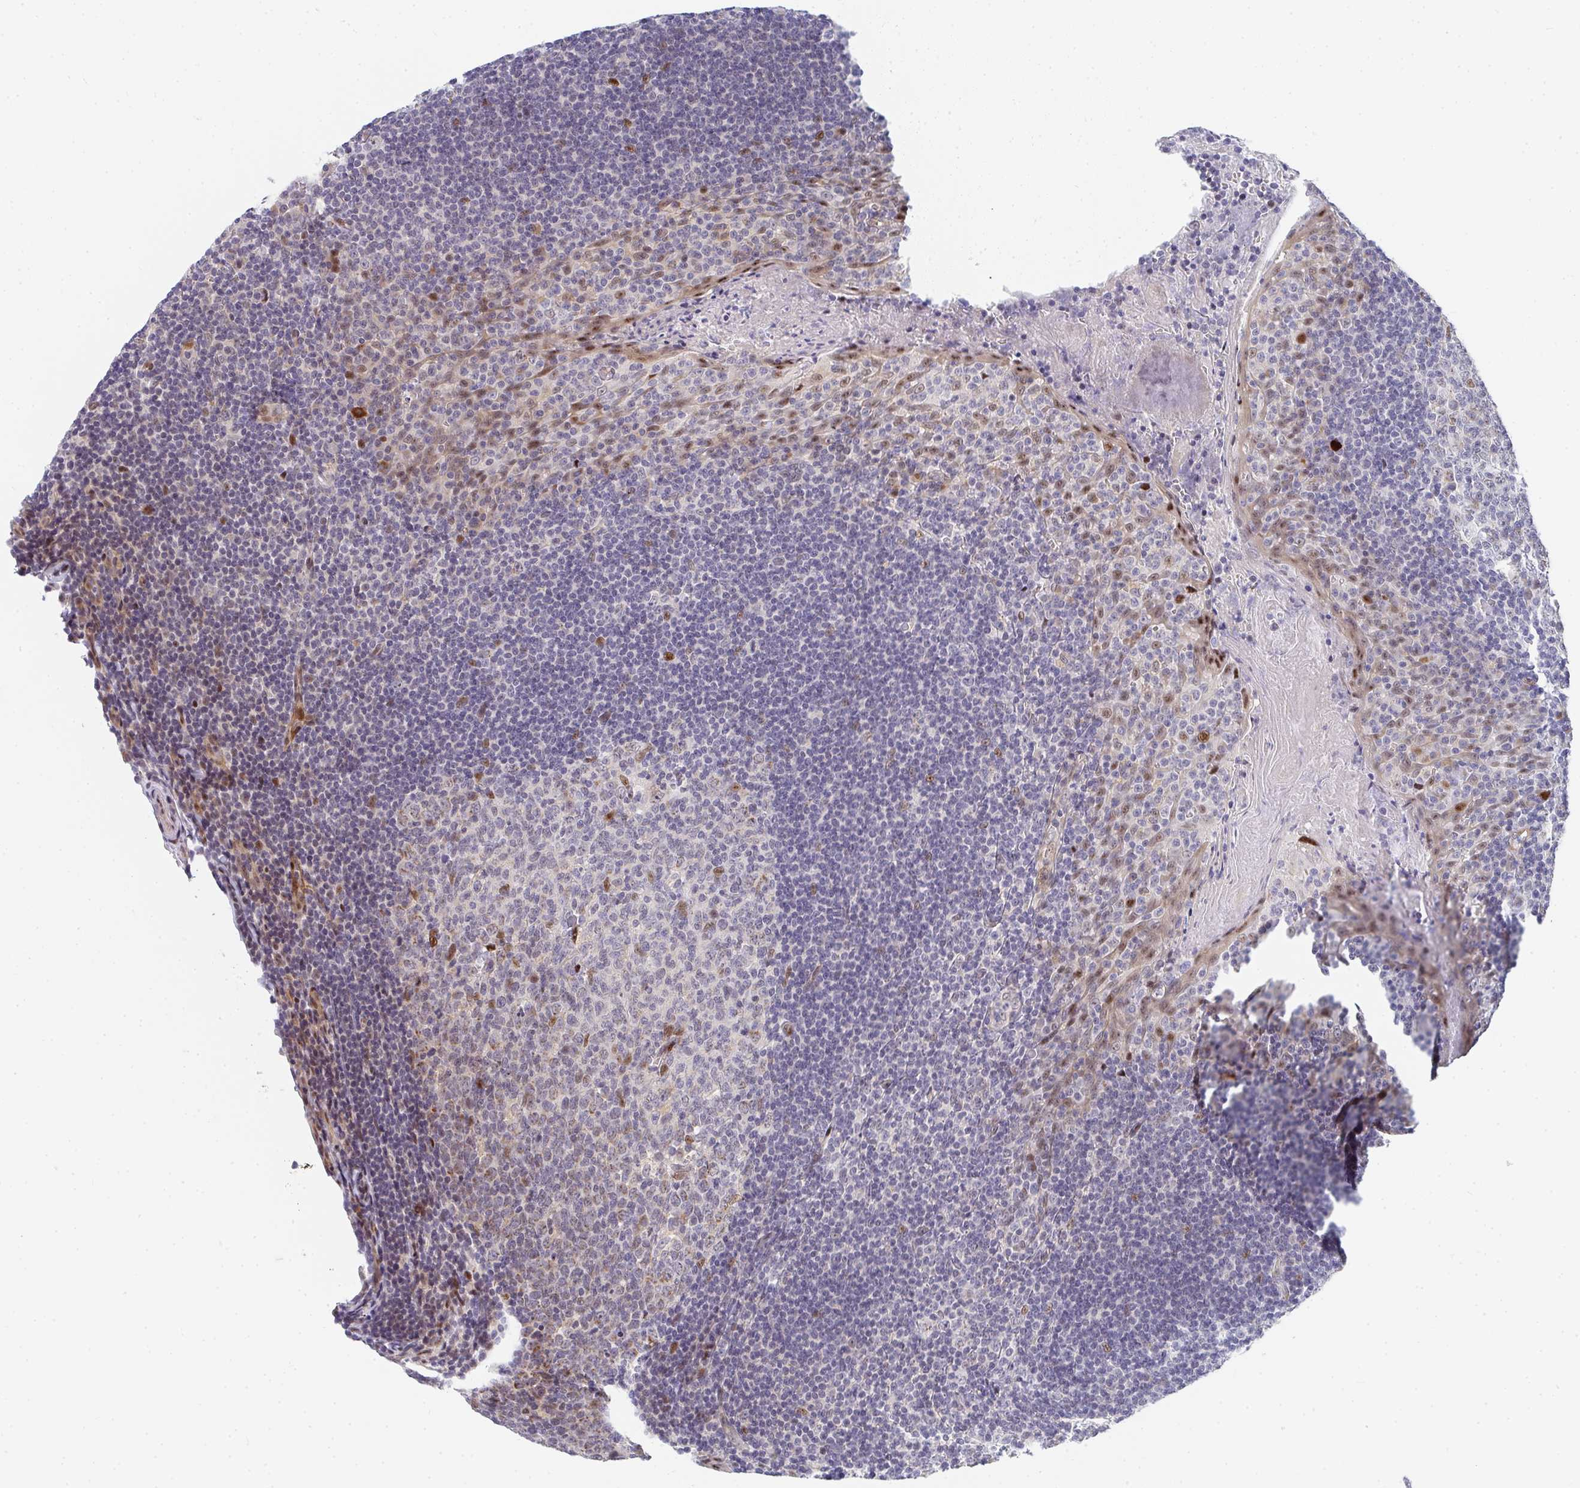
{"staining": {"intensity": "moderate", "quantity": "<25%", "location": "nuclear"}, "tissue": "tonsil", "cell_type": "Germinal center cells", "image_type": "normal", "snomed": [{"axis": "morphology", "description": "Normal tissue, NOS"}, {"axis": "topography", "description": "Tonsil"}], "caption": "Germinal center cells show moderate nuclear staining in about <25% of cells in normal tonsil.", "gene": "ZIC3", "patient": {"sex": "male", "age": 27}}